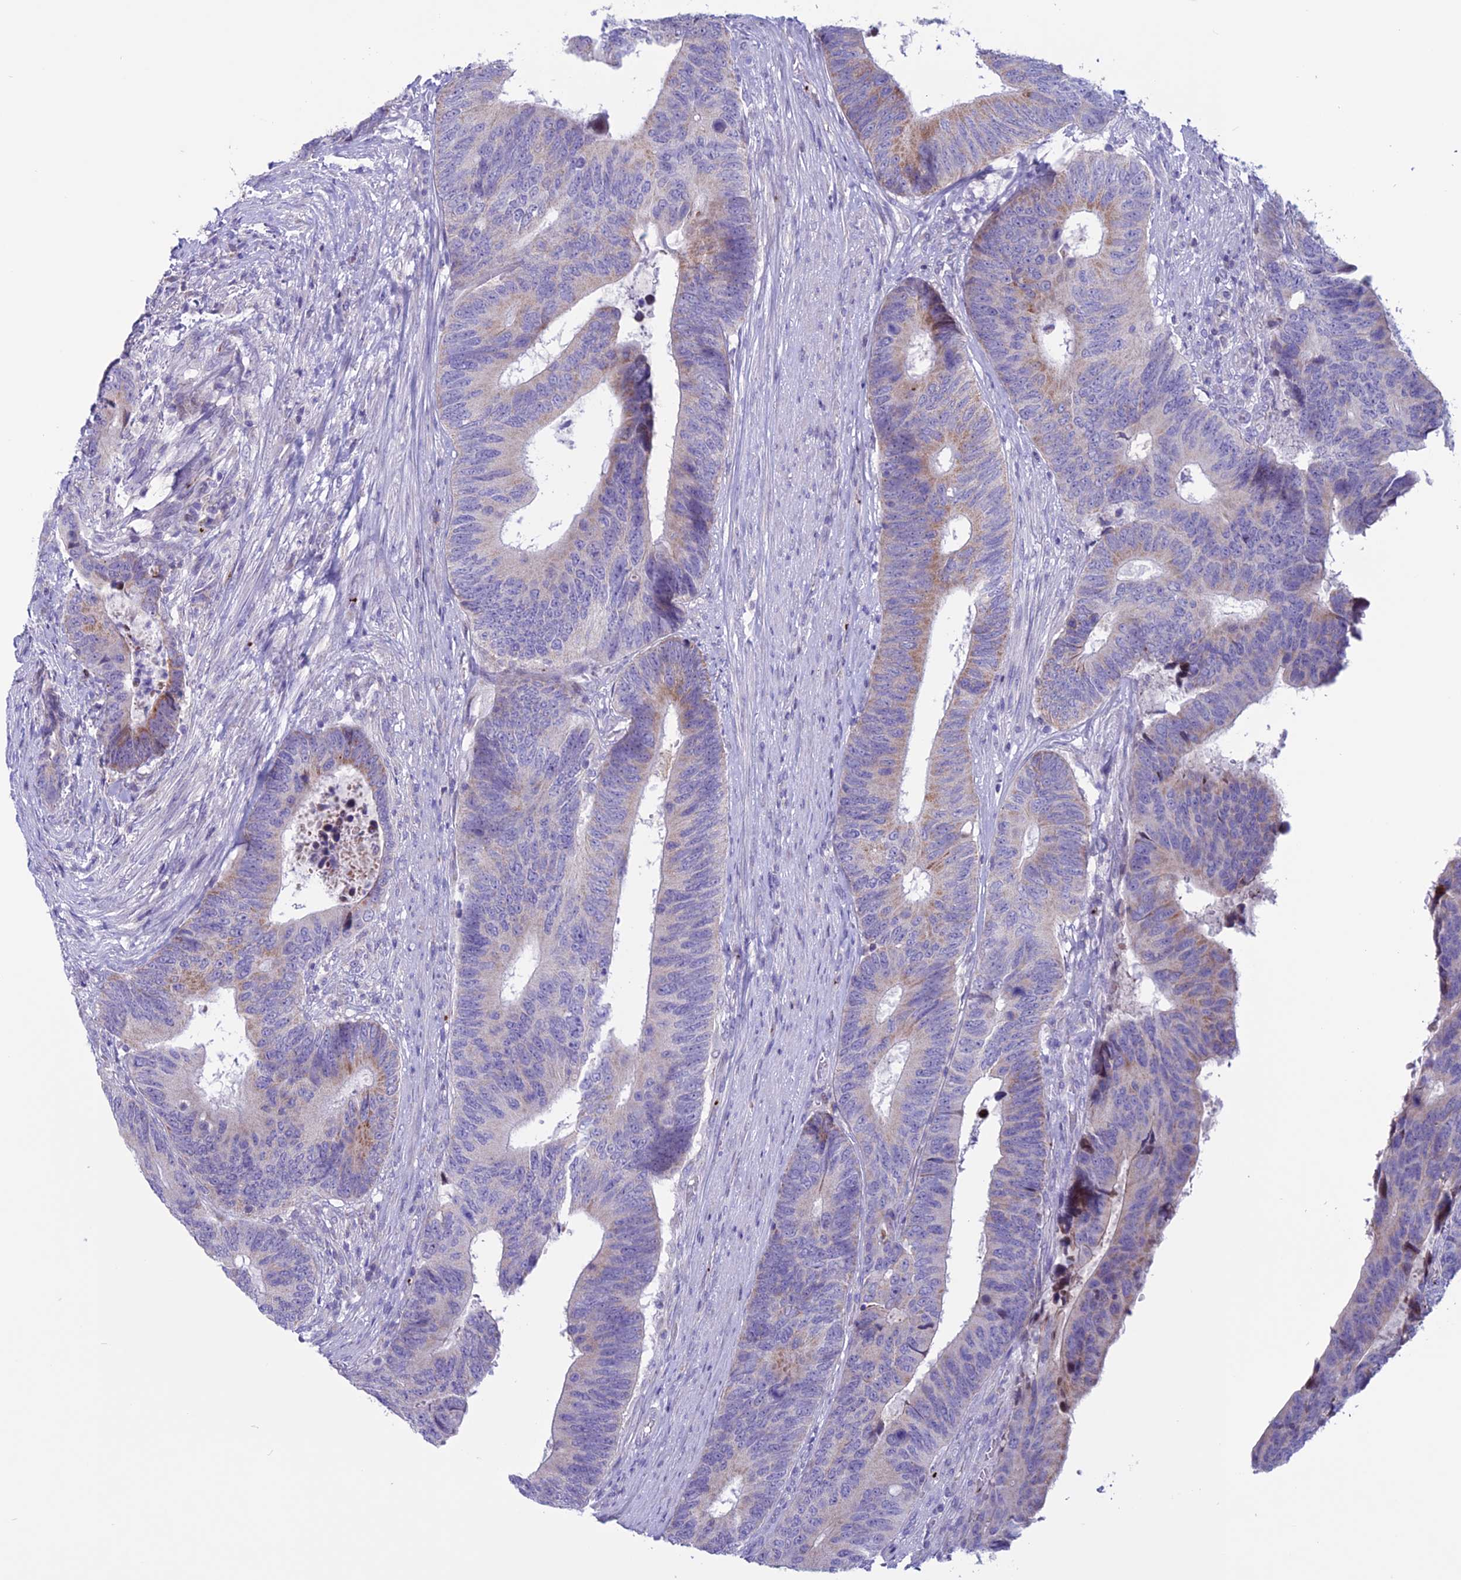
{"staining": {"intensity": "weak", "quantity": "25%-75%", "location": "cytoplasmic/membranous"}, "tissue": "colorectal cancer", "cell_type": "Tumor cells", "image_type": "cancer", "snomed": [{"axis": "morphology", "description": "Adenocarcinoma, NOS"}, {"axis": "topography", "description": "Colon"}], "caption": "Protein expression analysis of human colorectal cancer (adenocarcinoma) reveals weak cytoplasmic/membranous positivity in about 25%-75% of tumor cells.", "gene": "C21orf140", "patient": {"sex": "male", "age": 87}}